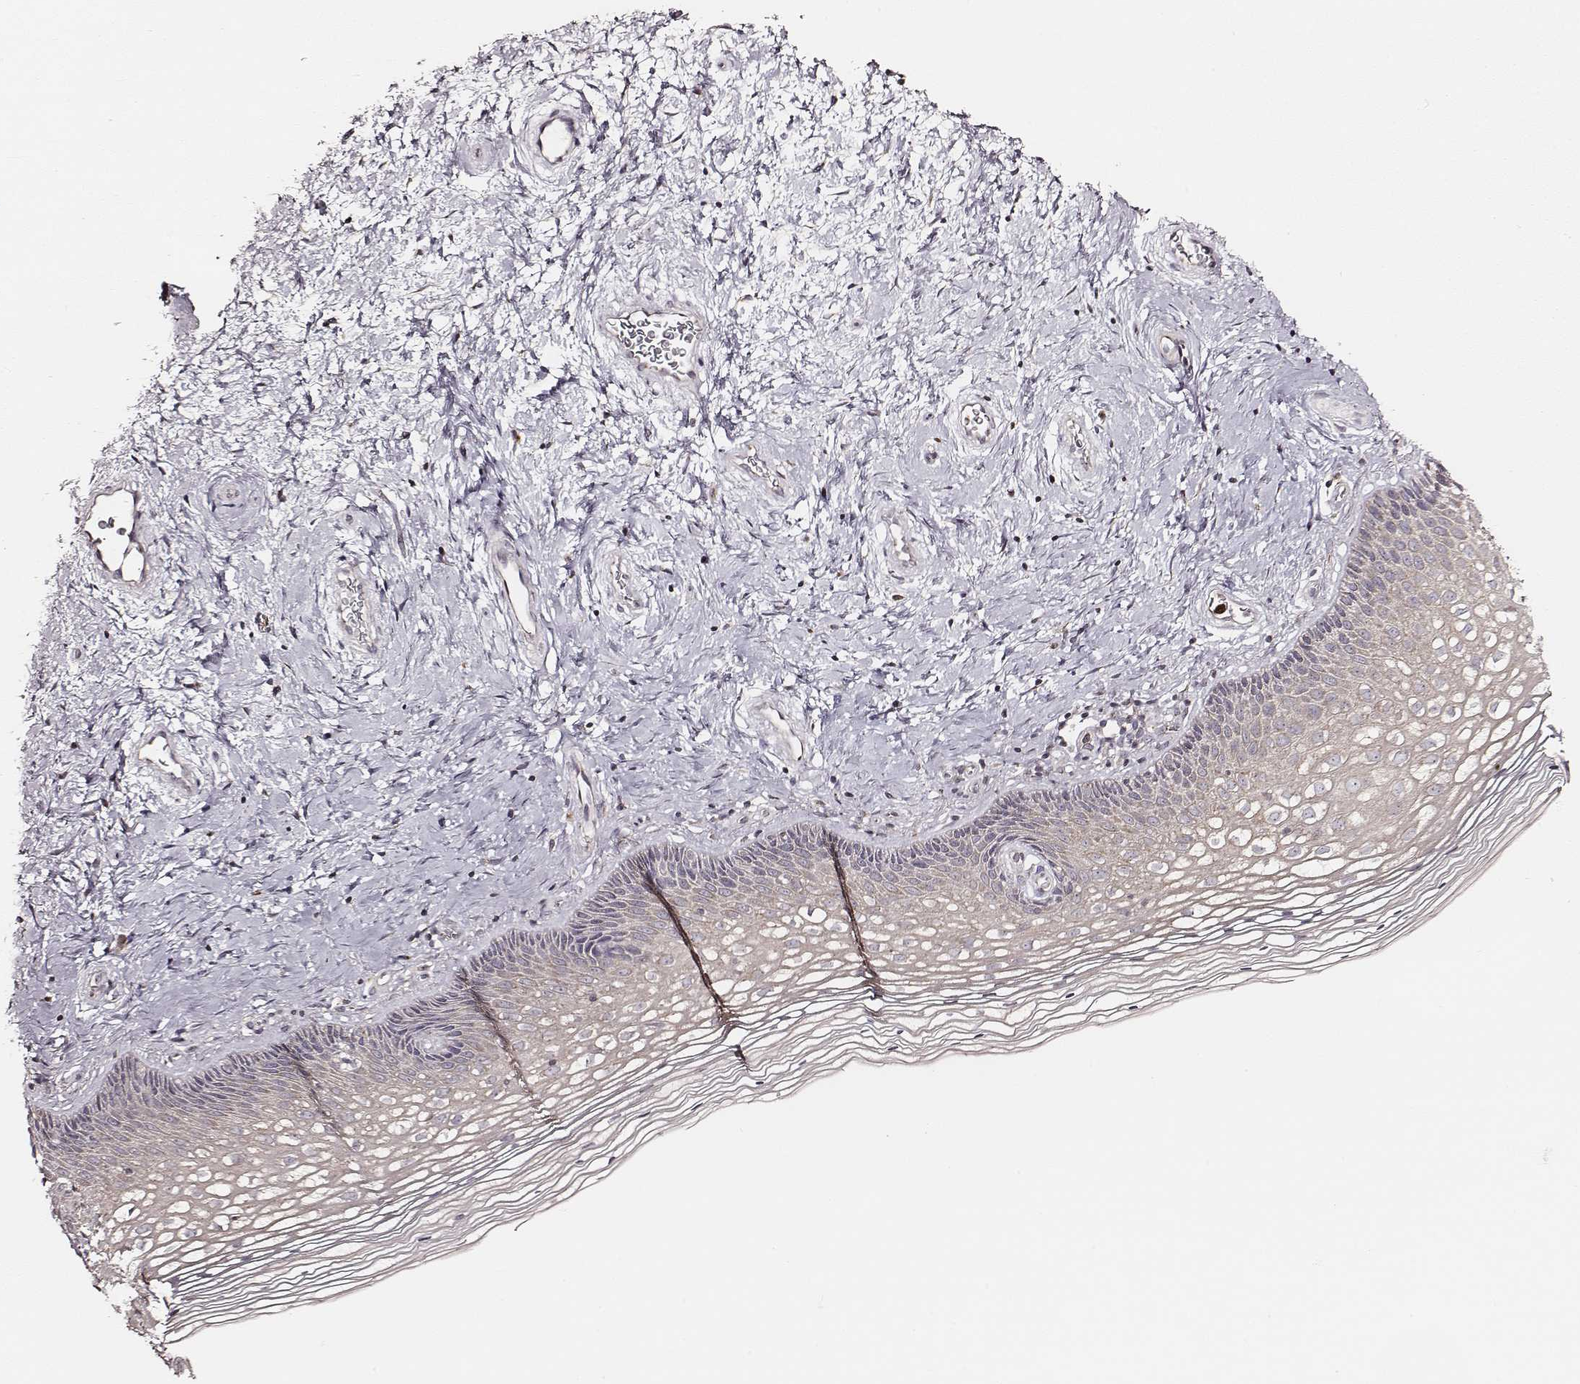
{"staining": {"intensity": "negative", "quantity": "none", "location": "none"}, "tissue": "cervix", "cell_type": "Glandular cells", "image_type": "normal", "snomed": [{"axis": "morphology", "description": "Normal tissue, NOS"}, {"axis": "topography", "description": "Cervix"}], "caption": "Protein analysis of benign cervix exhibits no significant expression in glandular cells.", "gene": "ABCA7", "patient": {"sex": "female", "age": 34}}